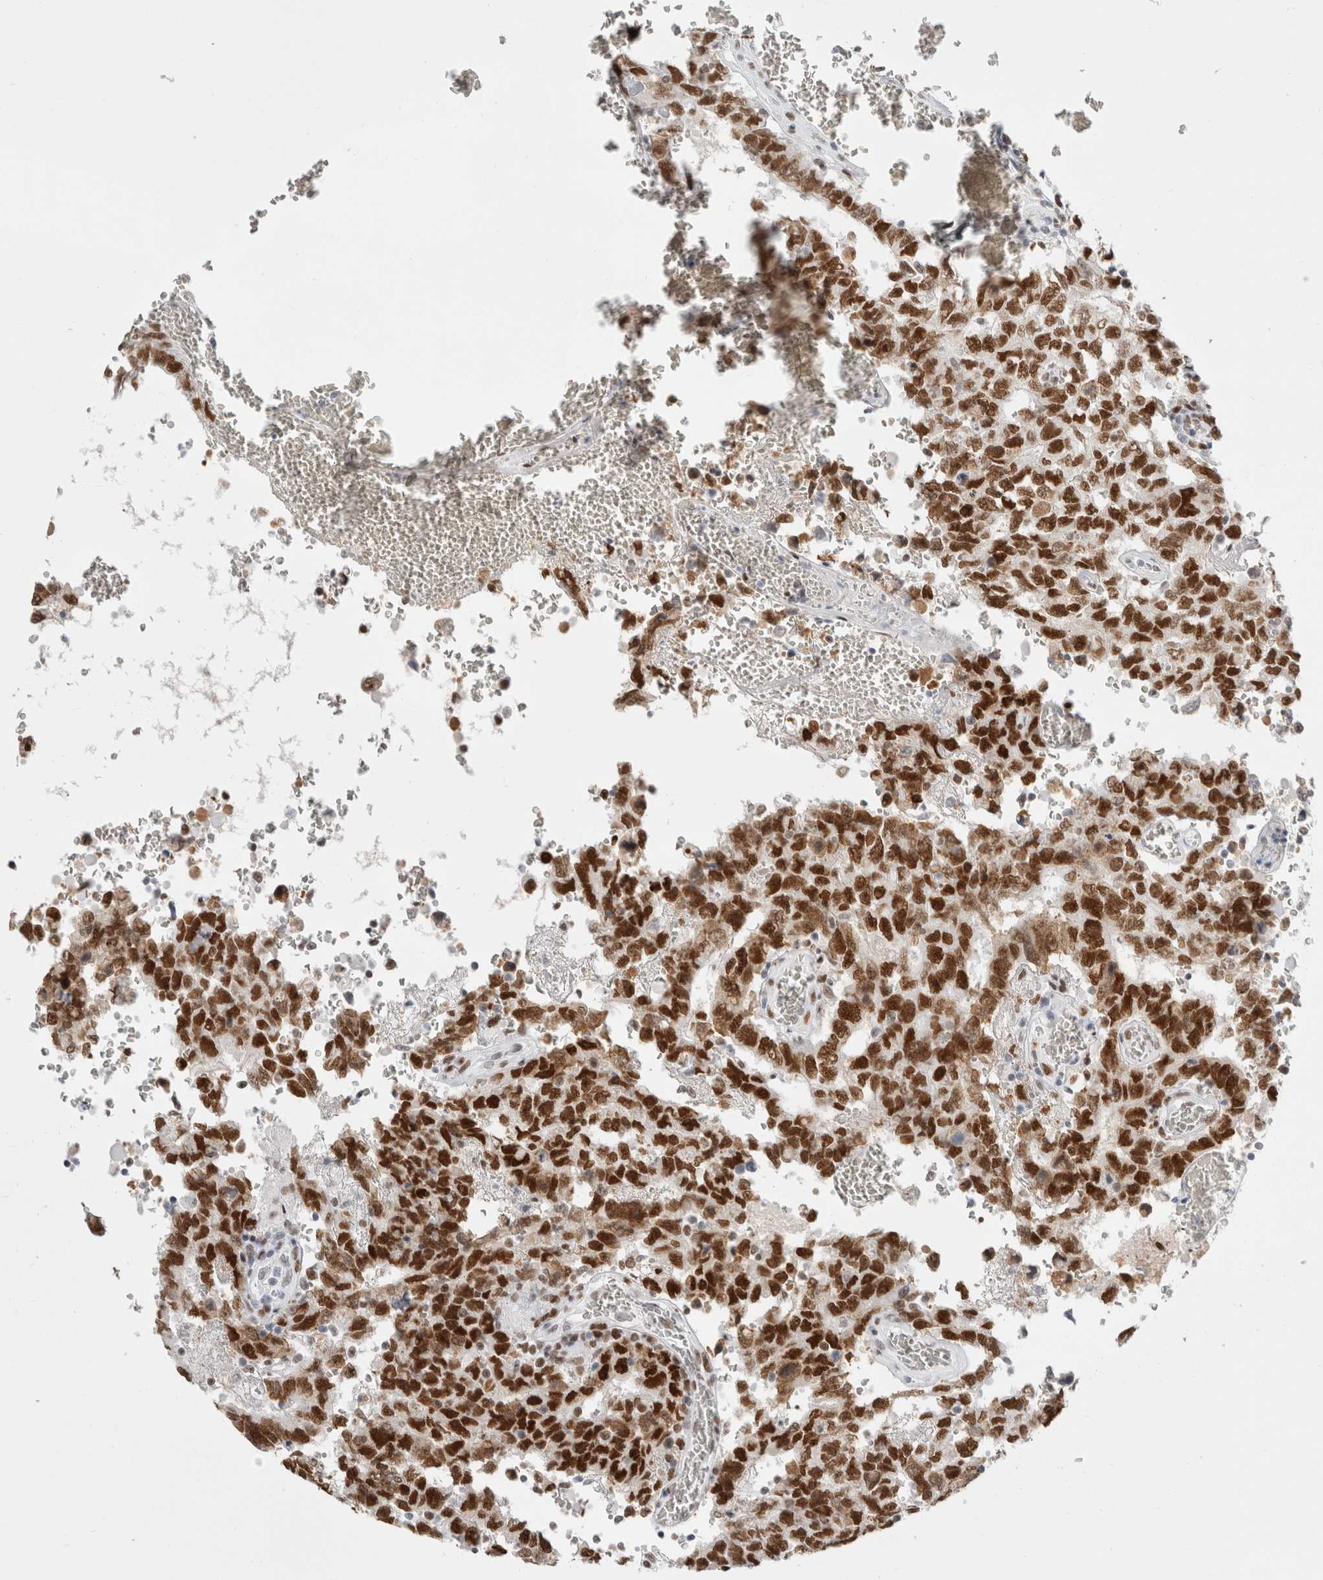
{"staining": {"intensity": "strong", "quantity": ">75%", "location": "nuclear"}, "tissue": "testis cancer", "cell_type": "Tumor cells", "image_type": "cancer", "snomed": [{"axis": "morphology", "description": "Carcinoma, Embryonal, NOS"}, {"axis": "topography", "description": "Testis"}], "caption": "A brown stain highlights strong nuclear positivity of a protein in testis cancer tumor cells.", "gene": "SMARCC1", "patient": {"sex": "male", "age": 26}}